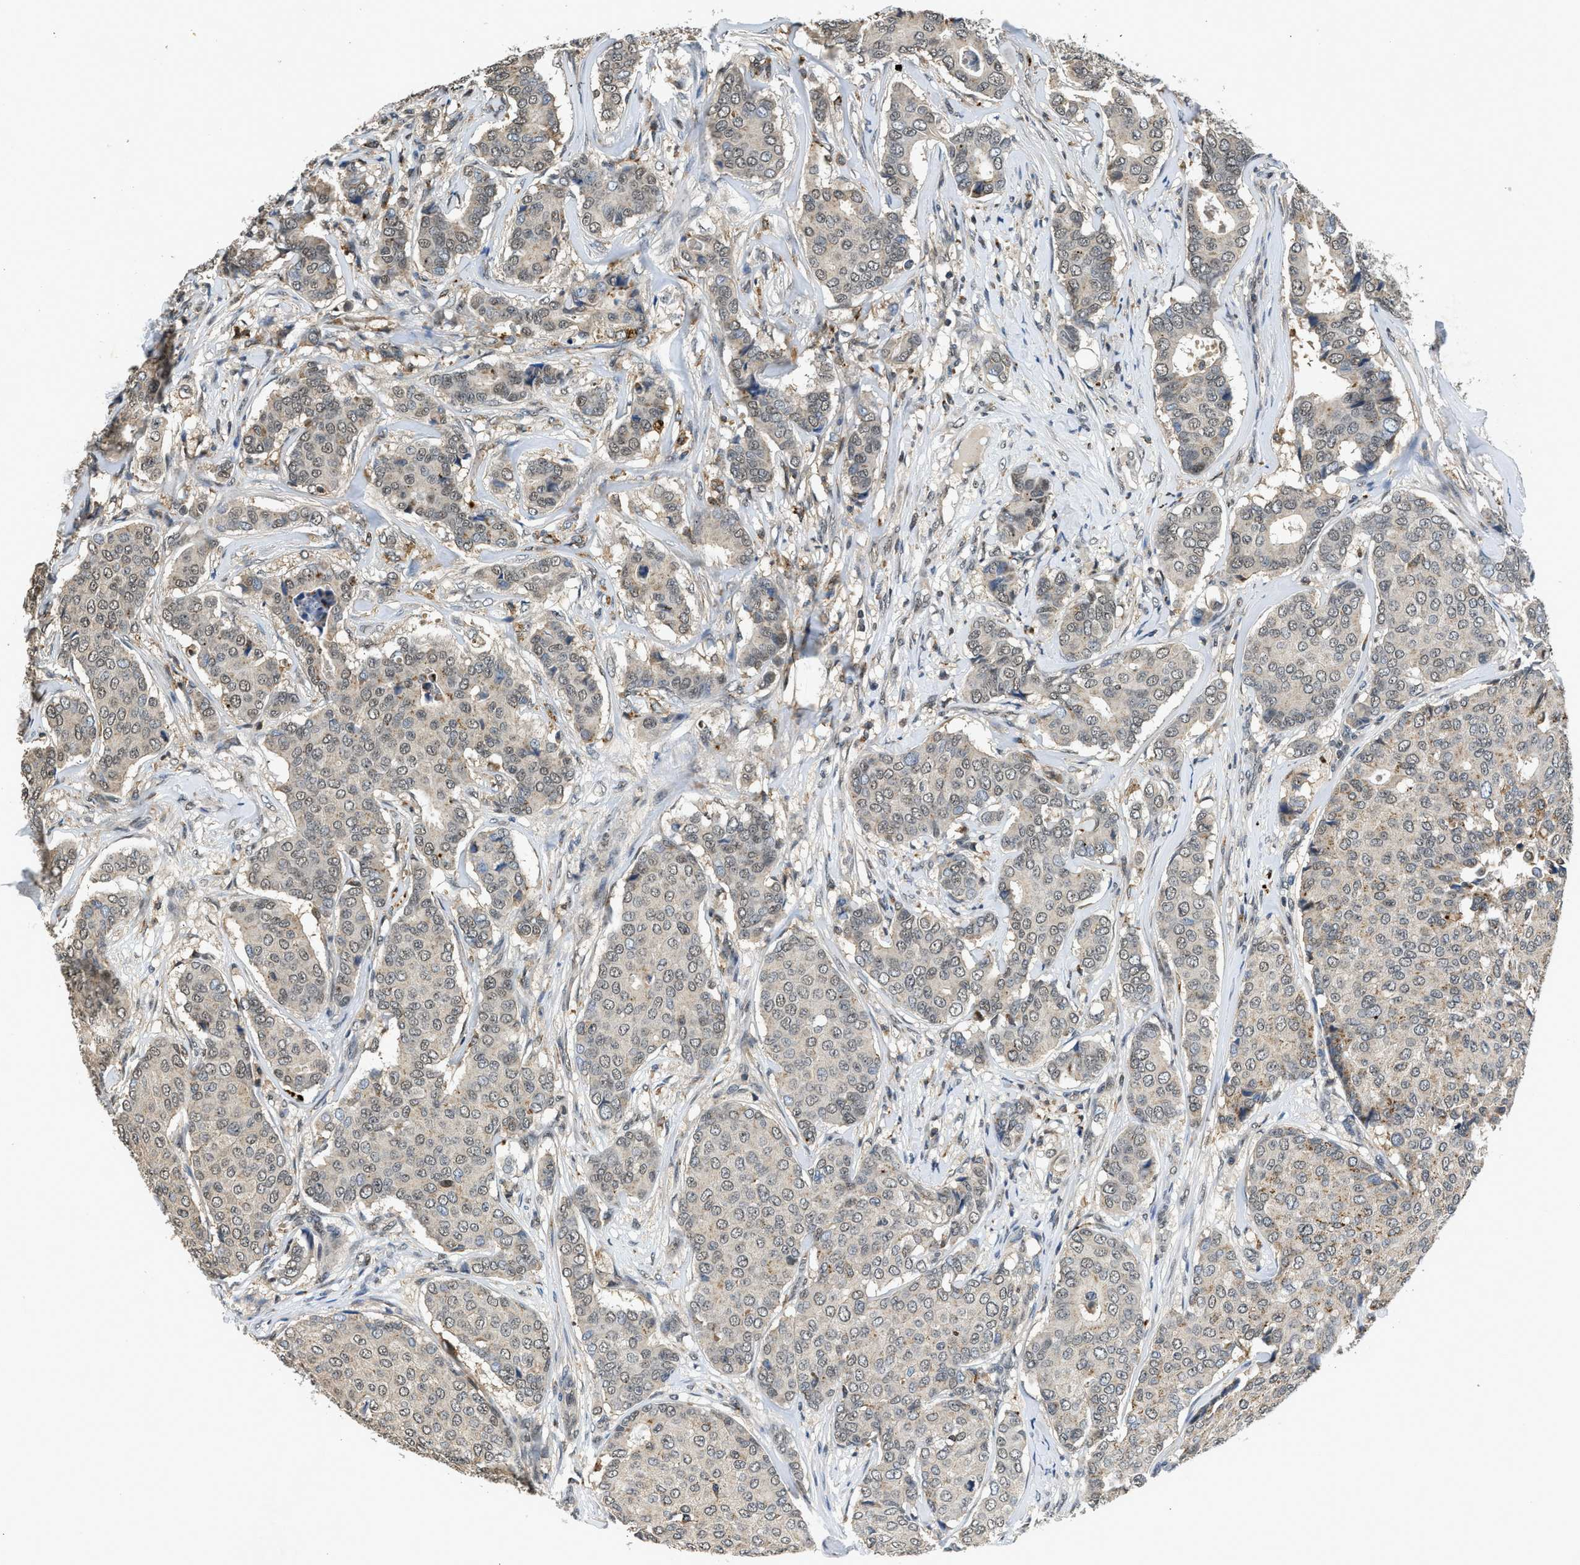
{"staining": {"intensity": "negative", "quantity": "none", "location": "none"}, "tissue": "breast cancer", "cell_type": "Tumor cells", "image_type": "cancer", "snomed": [{"axis": "morphology", "description": "Duct carcinoma"}, {"axis": "topography", "description": "Breast"}], "caption": "Intraductal carcinoma (breast) stained for a protein using immunohistochemistry exhibits no positivity tumor cells.", "gene": "SLC15A4", "patient": {"sex": "female", "age": 75}}